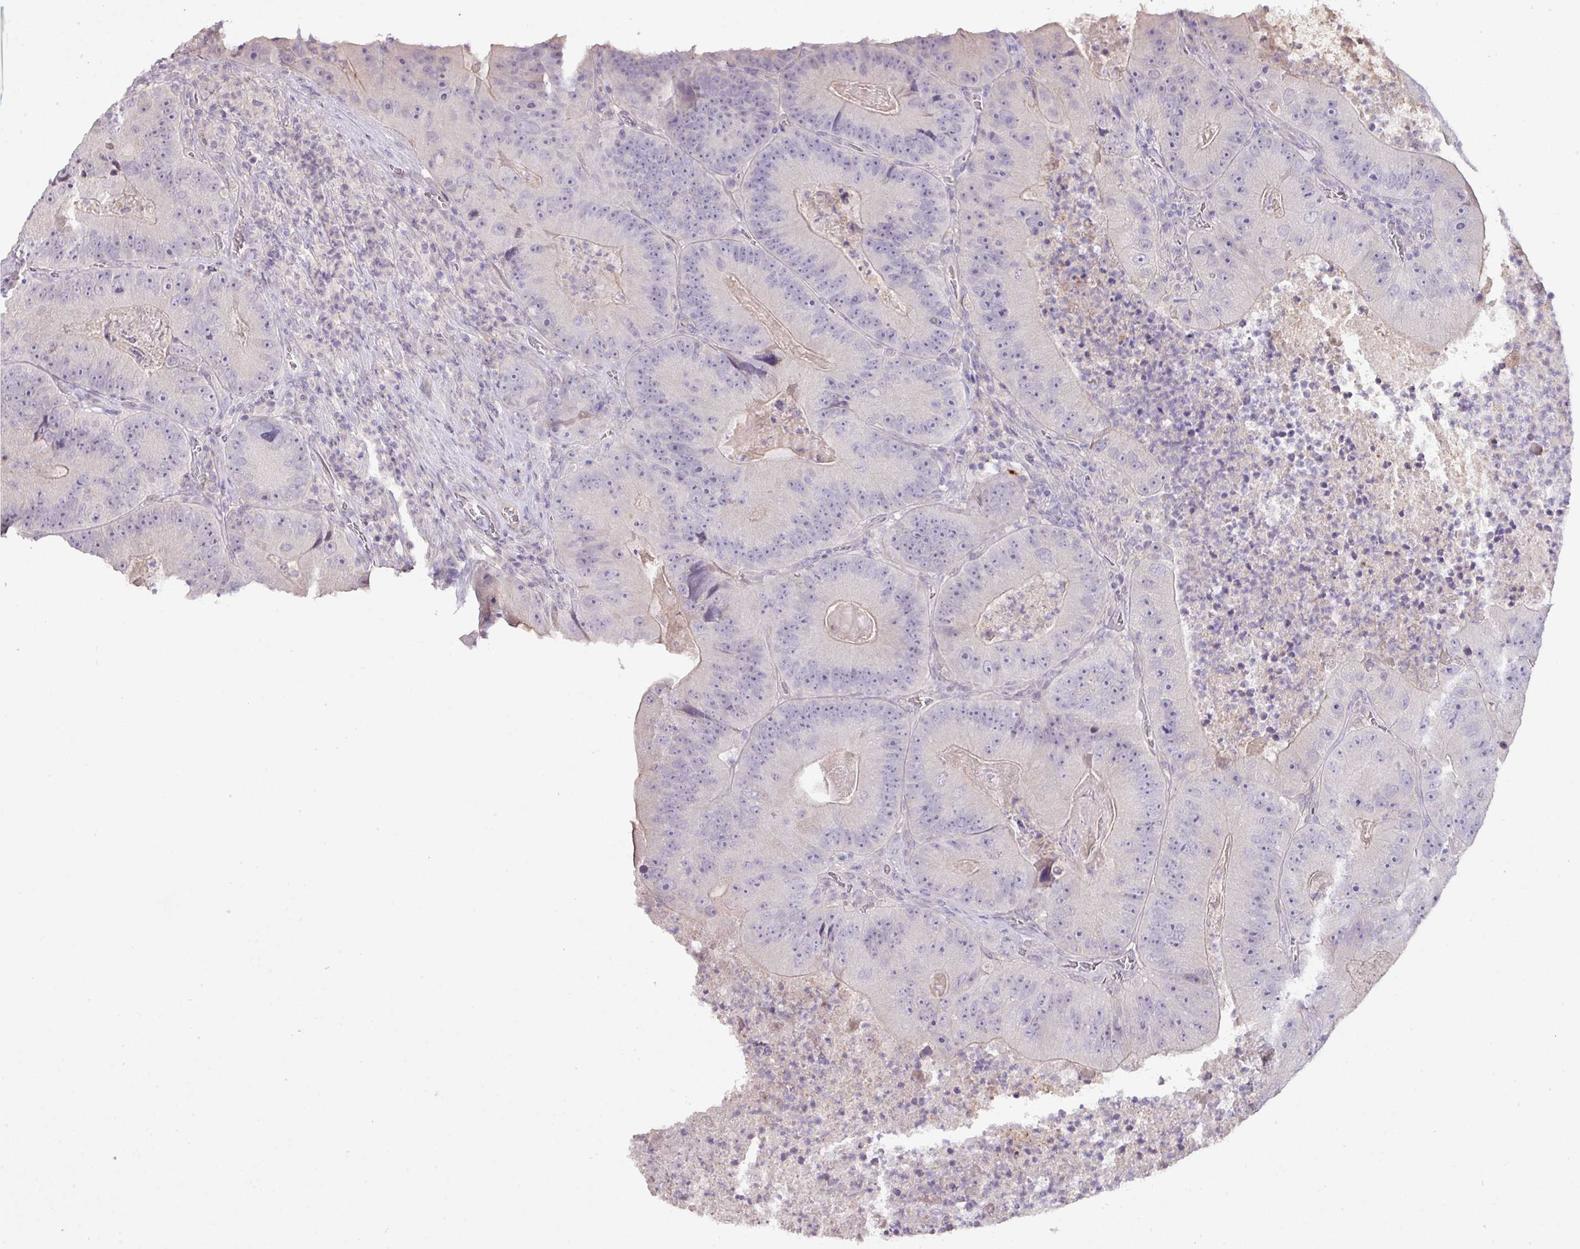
{"staining": {"intensity": "negative", "quantity": "none", "location": "none"}, "tissue": "colorectal cancer", "cell_type": "Tumor cells", "image_type": "cancer", "snomed": [{"axis": "morphology", "description": "Adenocarcinoma, NOS"}, {"axis": "topography", "description": "Colon"}], "caption": "This image is of colorectal cancer (adenocarcinoma) stained with immunohistochemistry to label a protein in brown with the nuclei are counter-stained blue. There is no positivity in tumor cells.", "gene": "PRADC1", "patient": {"sex": "female", "age": 86}}